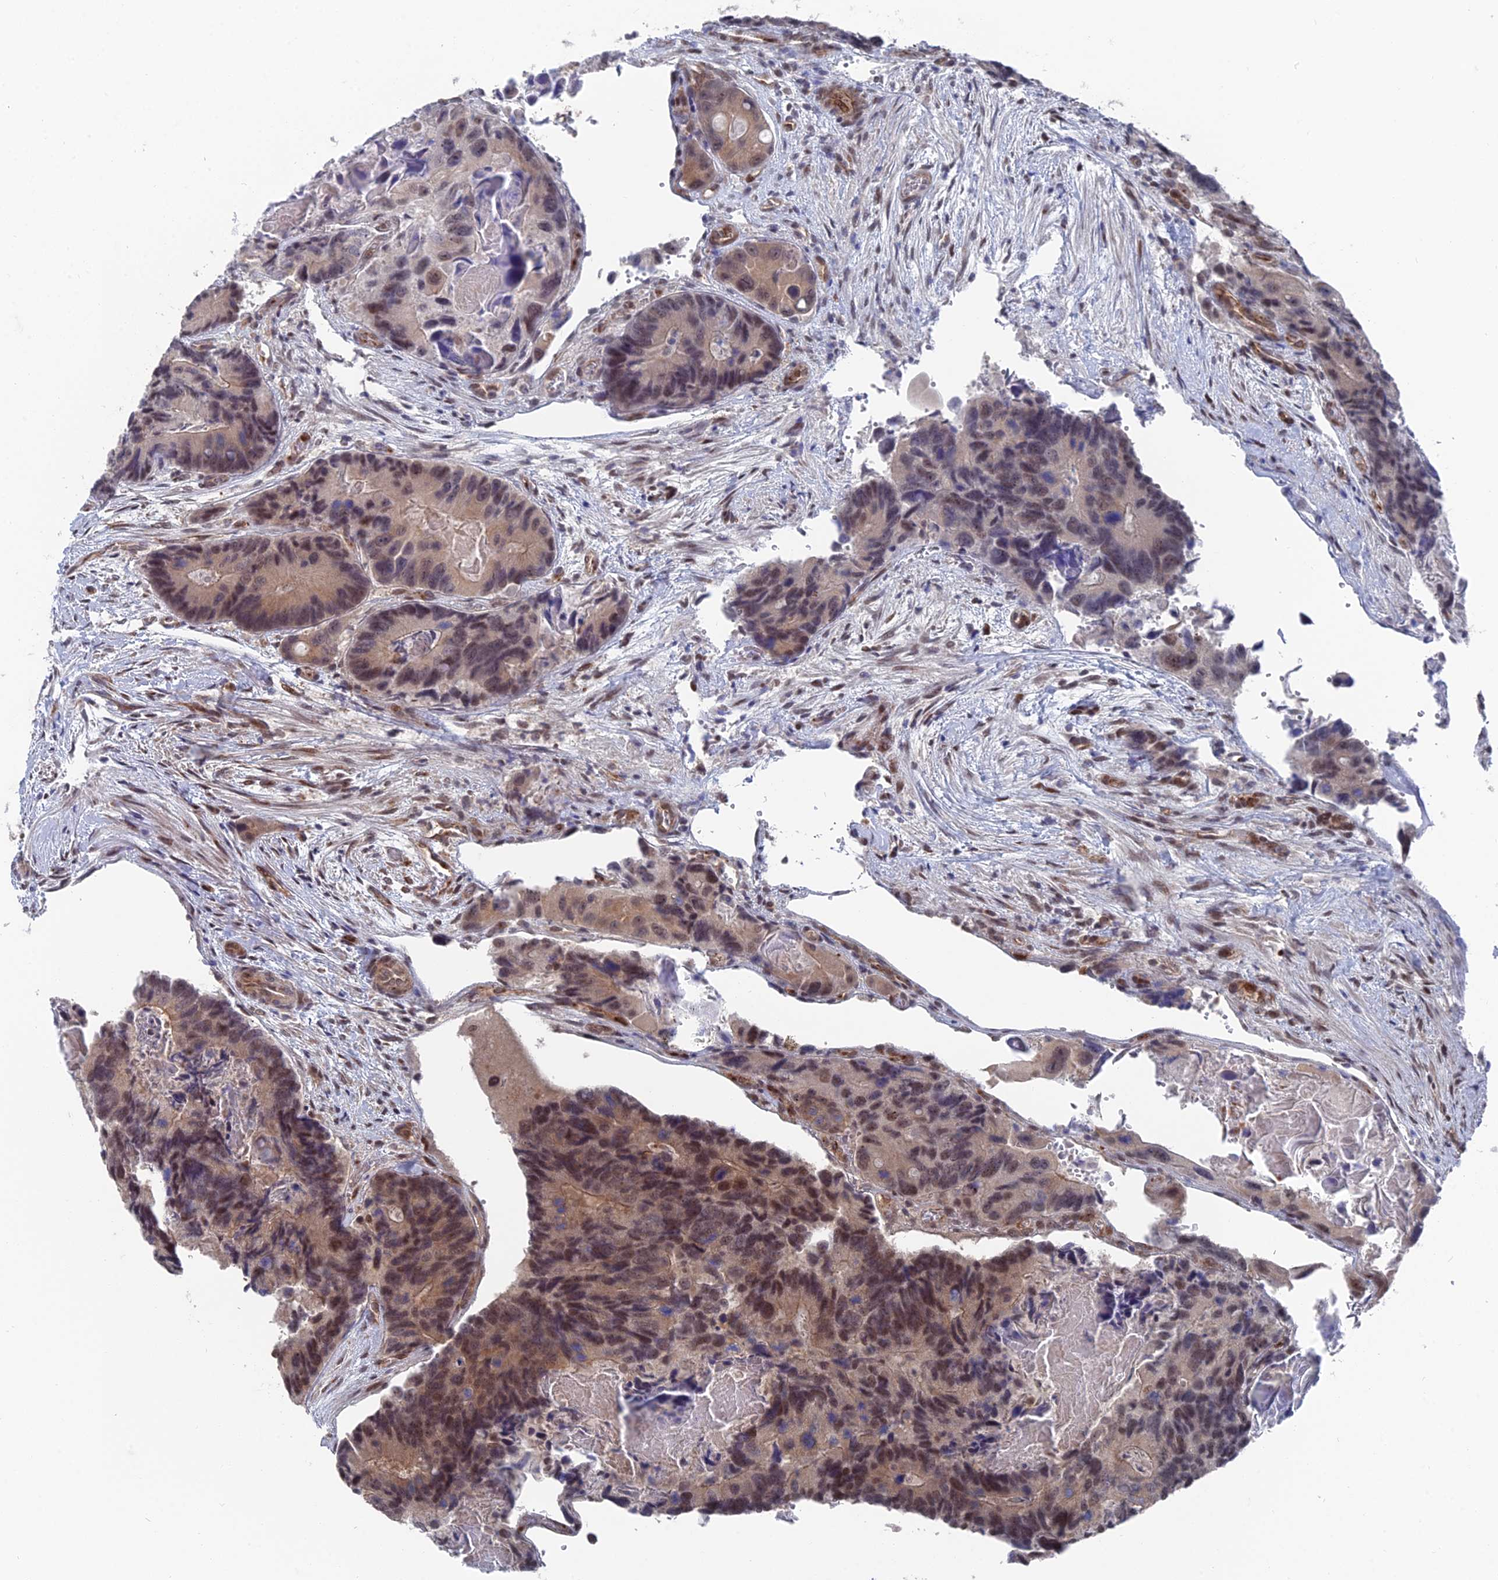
{"staining": {"intensity": "moderate", "quantity": ">75%", "location": "cytoplasmic/membranous,nuclear"}, "tissue": "colorectal cancer", "cell_type": "Tumor cells", "image_type": "cancer", "snomed": [{"axis": "morphology", "description": "Adenocarcinoma, NOS"}, {"axis": "topography", "description": "Colon"}], "caption": "Colorectal adenocarcinoma stained for a protein (brown) exhibits moderate cytoplasmic/membranous and nuclear positive expression in approximately >75% of tumor cells.", "gene": "FHIP2A", "patient": {"sex": "male", "age": 84}}